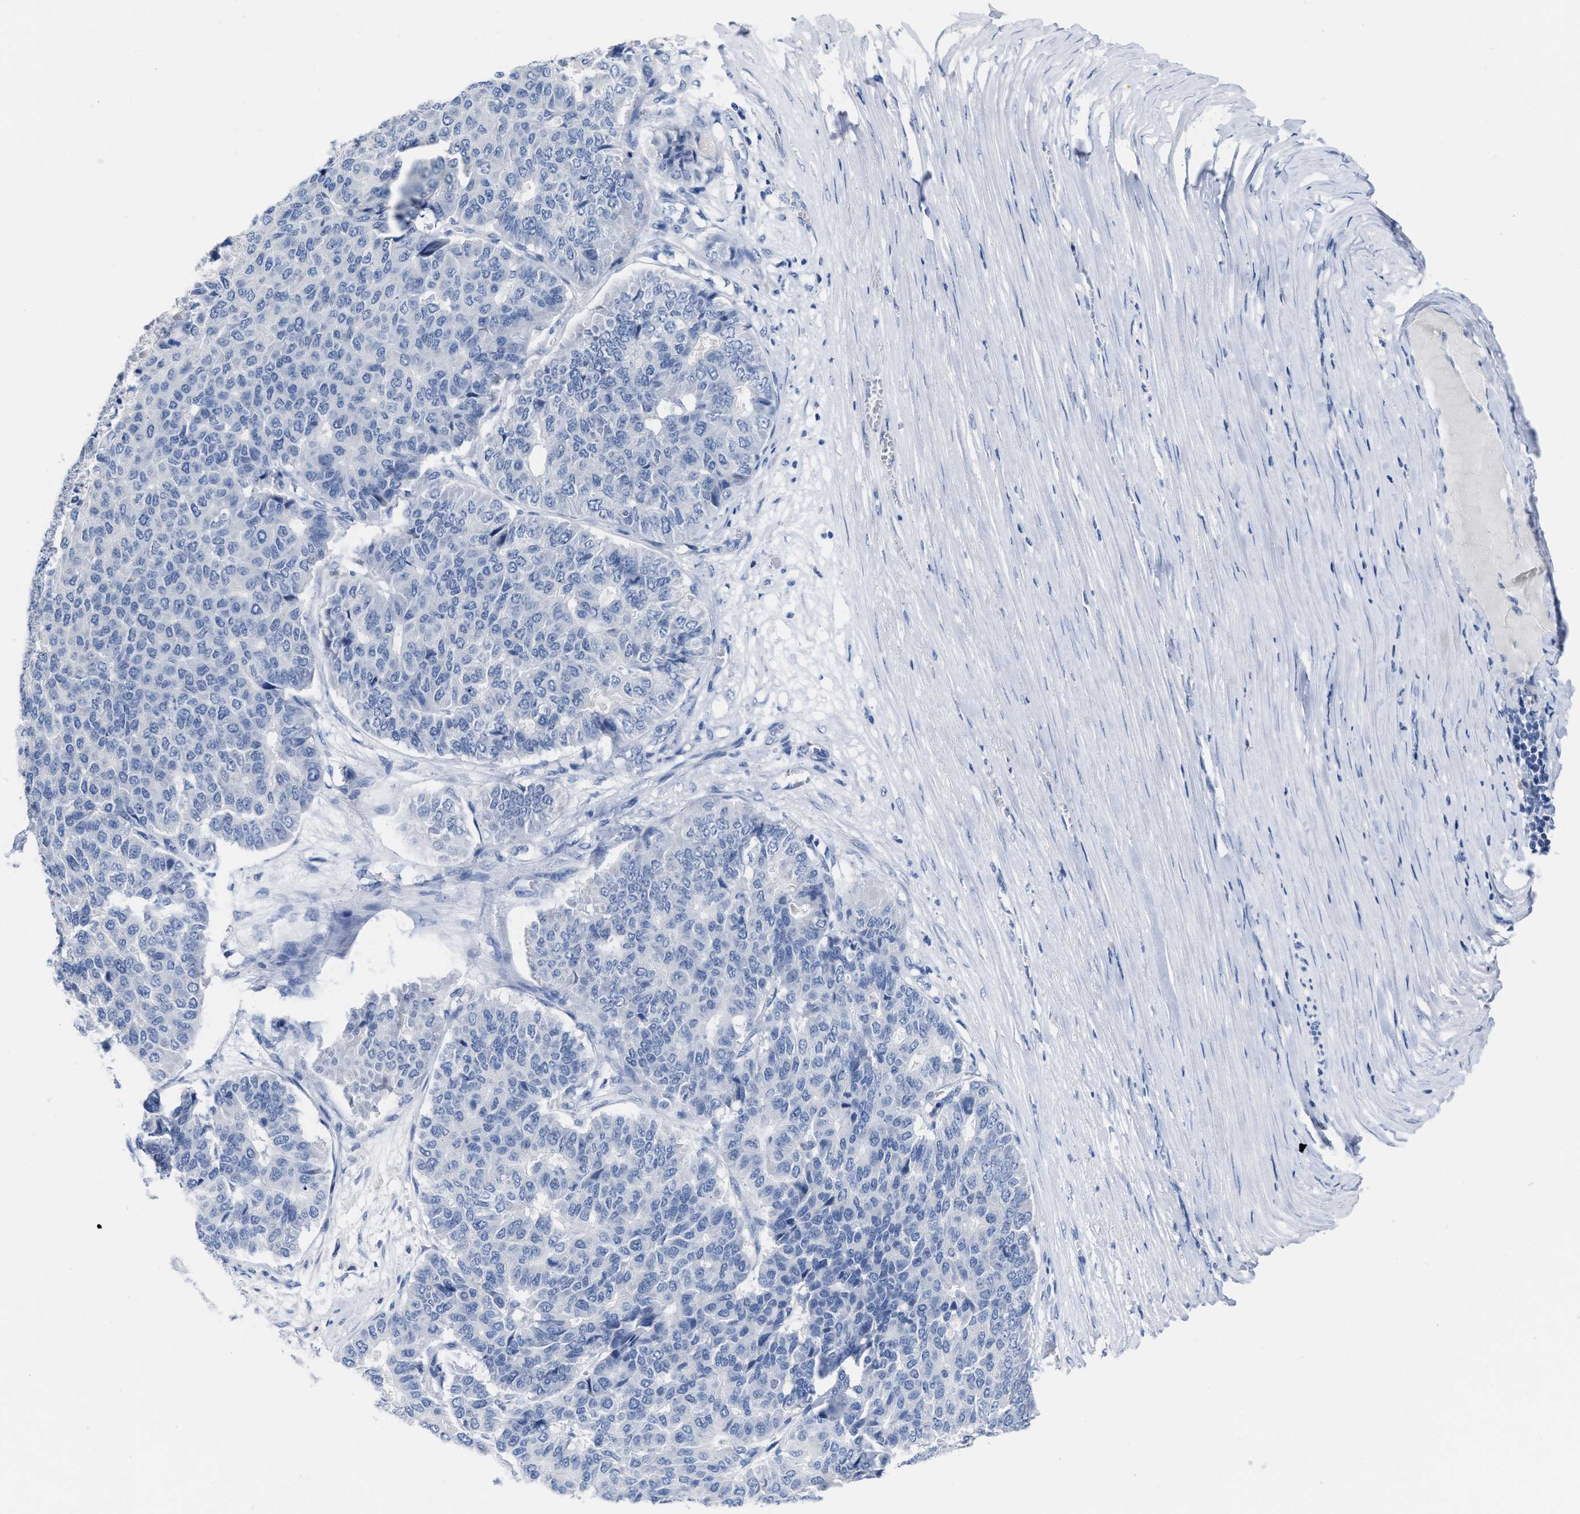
{"staining": {"intensity": "negative", "quantity": "none", "location": "none"}, "tissue": "pancreatic cancer", "cell_type": "Tumor cells", "image_type": "cancer", "snomed": [{"axis": "morphology", "description": "Adenocarcinoma, NOS"}, {"axis": "topography", "description": "Pancreas"}], "caption": "Adenocarcinoma (pancreatic) stained for a protein using immunohistochemistry (IHC) exhibits no staining tumor cells.", "gene": "CEACAM5", "patient": {"sex": "male", "age": 50}}